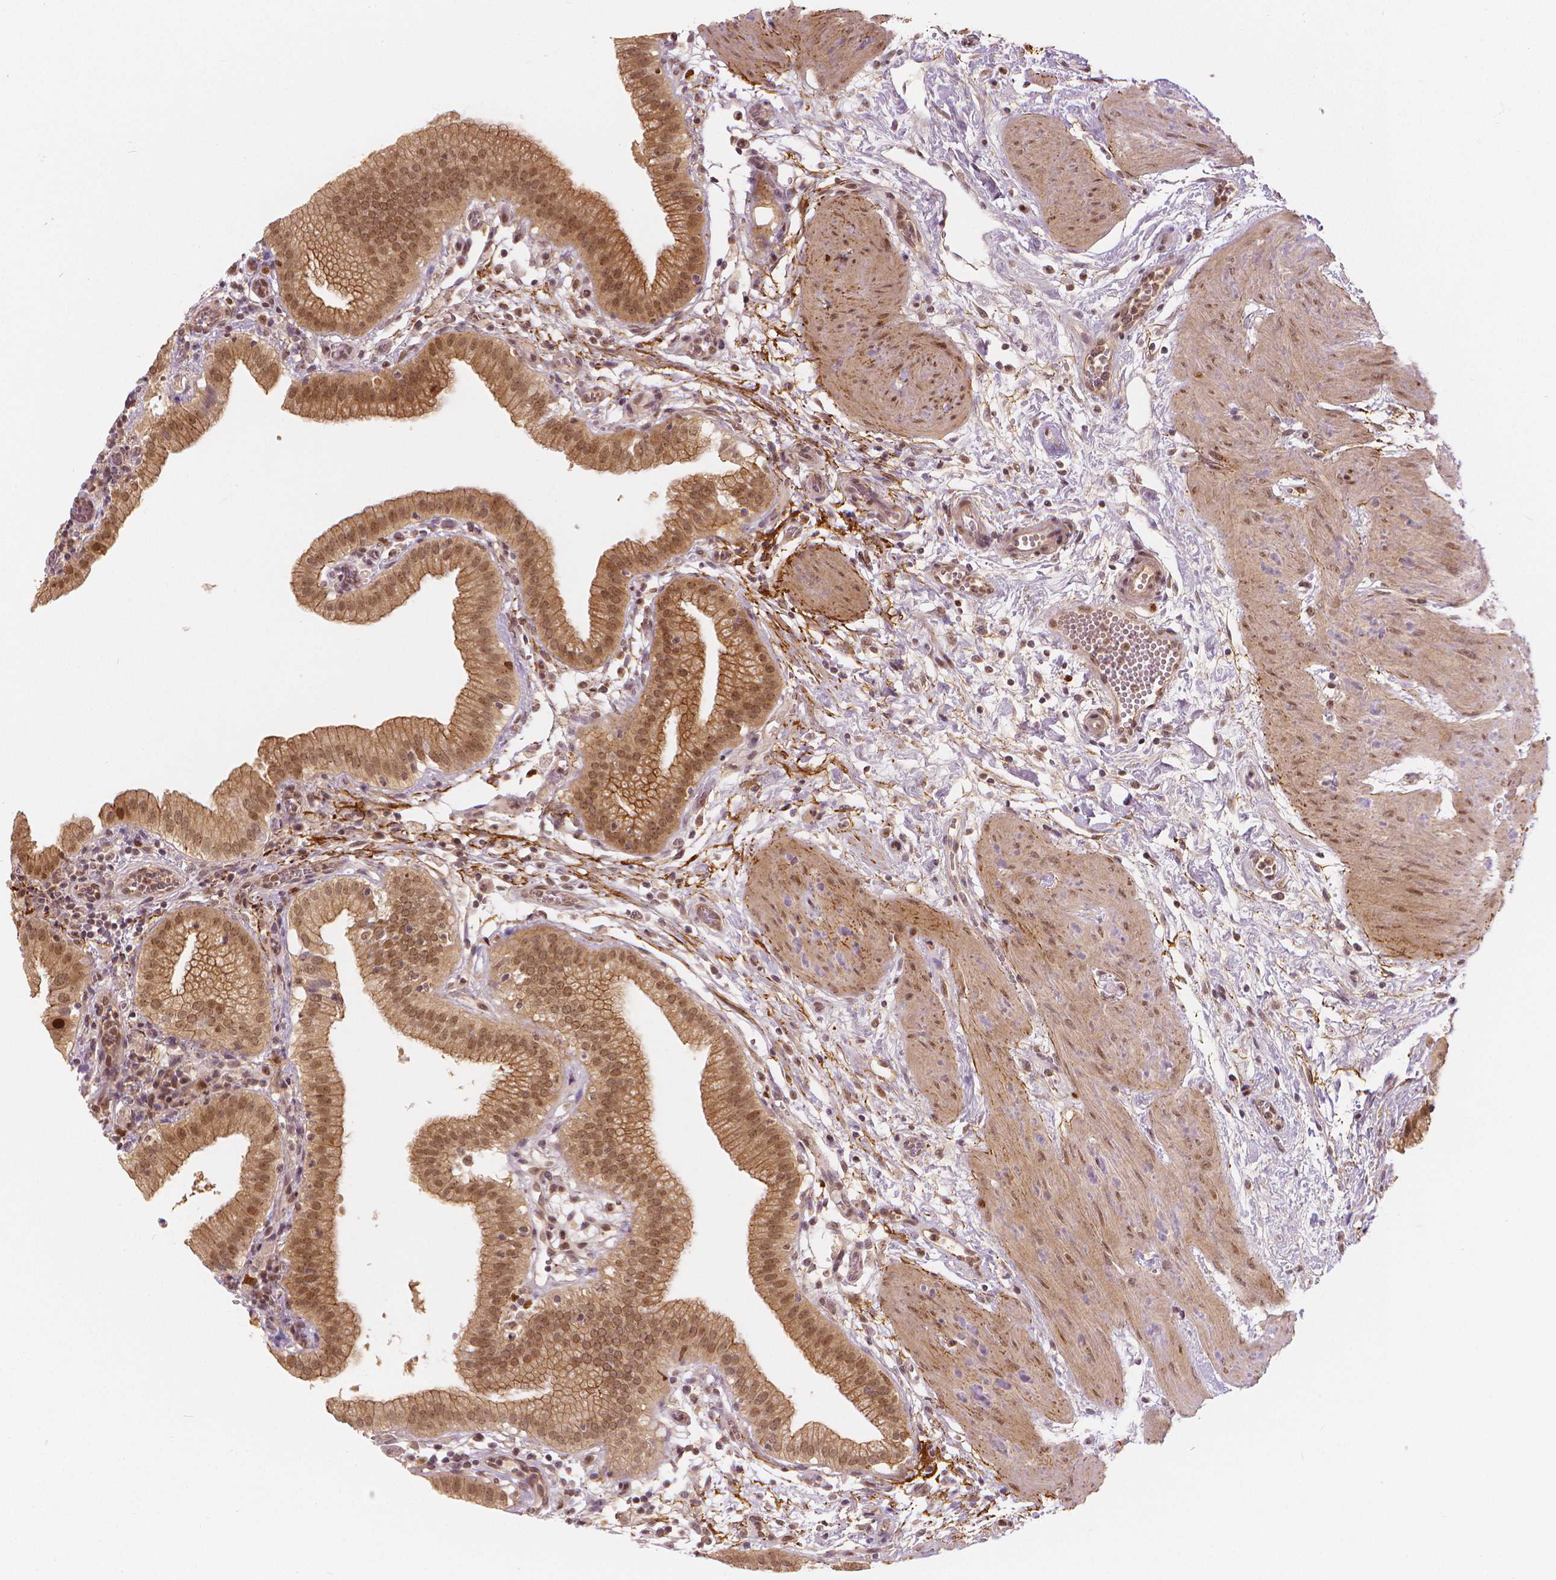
{"staining": {"intensity": "moderate", "quantity": ">75%", "location": "cytoplasmic/membranous,nuclear"}, "tissue": "gallbladder", "cell_type": "Glandular cells", "image_type": "normal", "snomed": [{"axis": "morphology", "description": "Normal tissue, NOS"}, {"axis": "topography", "description": "Gallbladder"}], "caption": "Normal gallbladder reveals moderate cytoplasmic/membranous,nuclear positivity in approximately >75% of glandular cells.", "gene": "NSD2", "patient": {"sex": "female", "age": 65}}